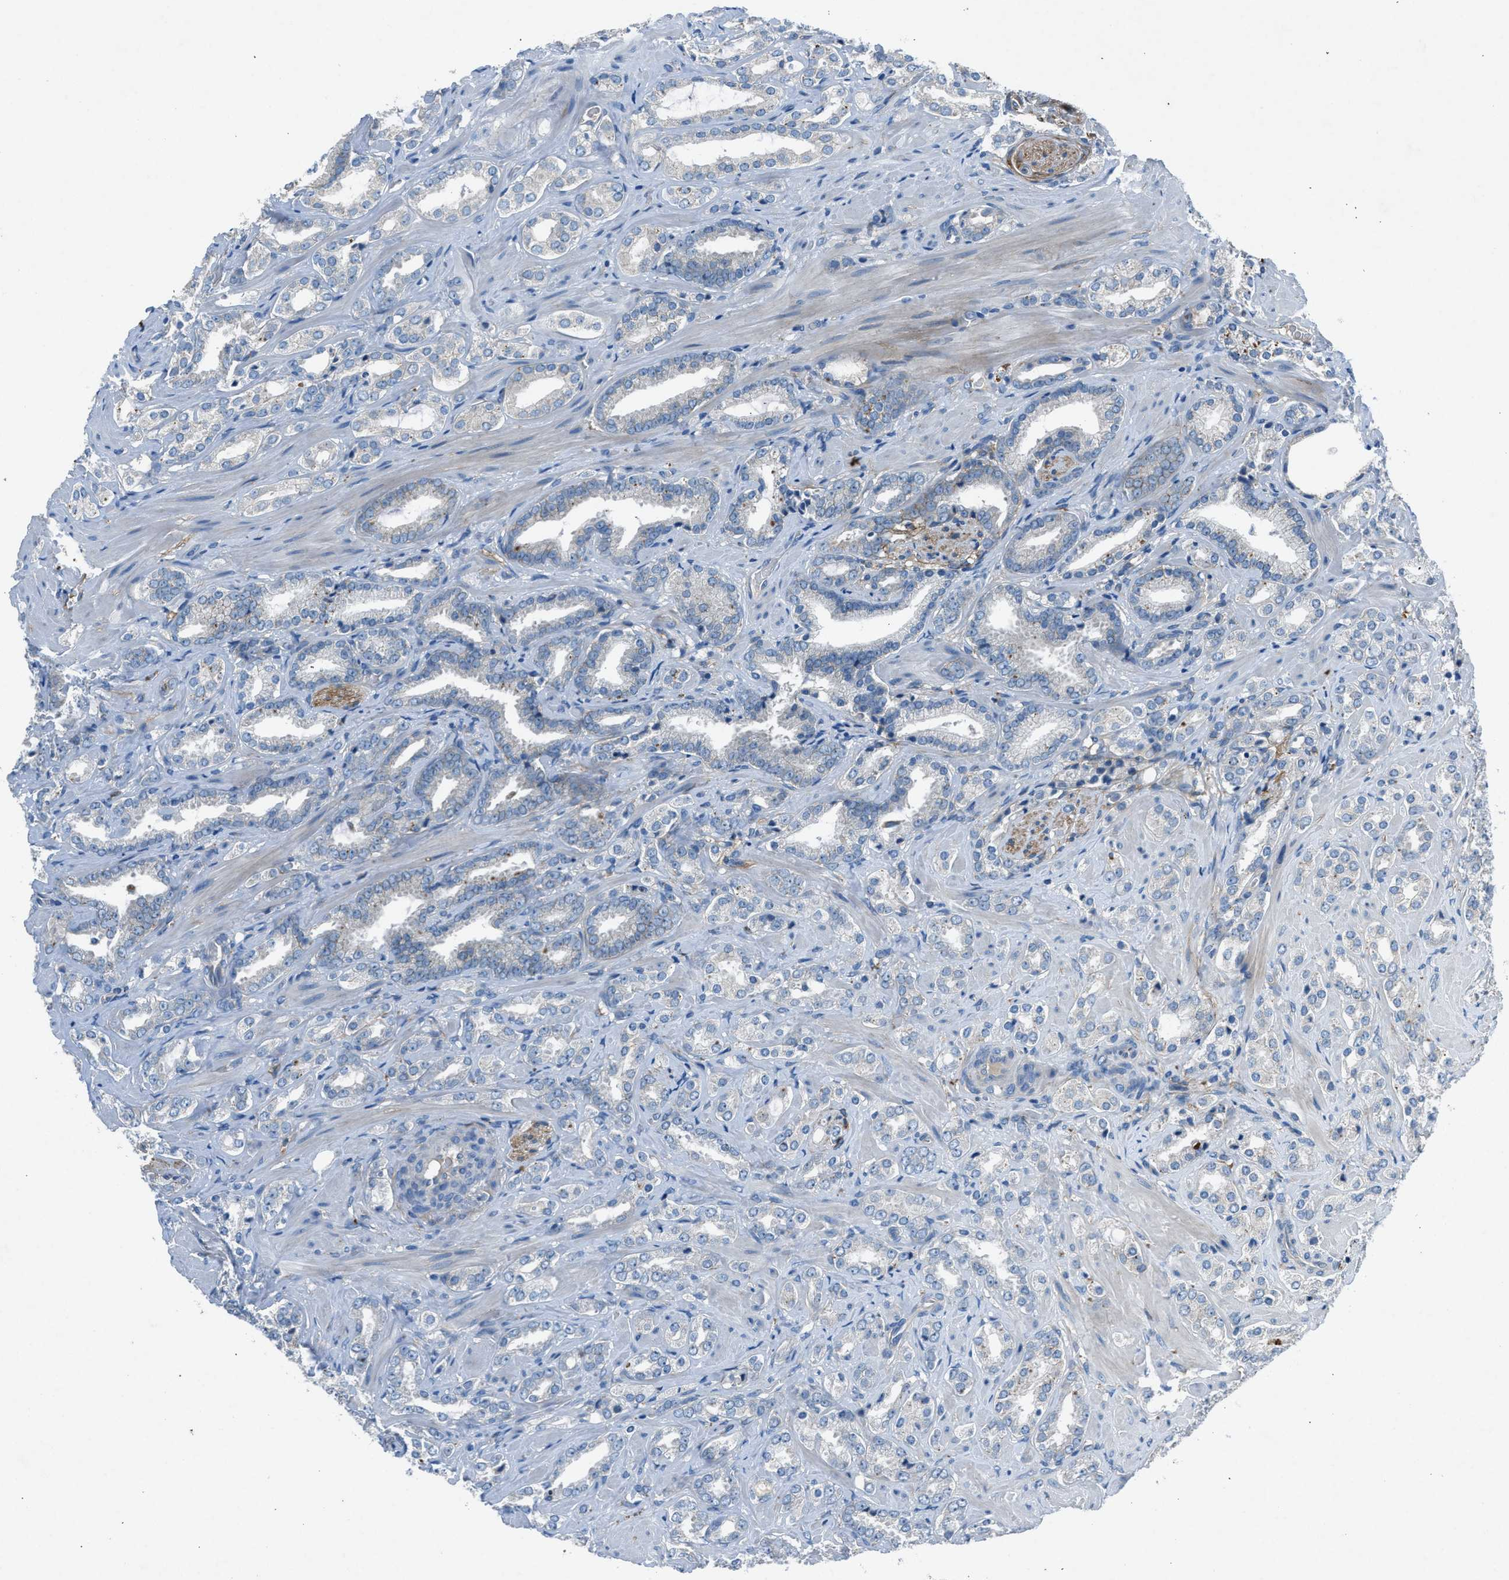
{"staining": {"intensity": "negative", "quantity": "none", "location": "none"}, "tissue": "prostate cancer", "cell_type": "Tumor cells", "image_type": "cancer", "snomed": [{"axis": "morphology", "description": "Adenocarcinoma, High grade"}, {"axis": "topography", "description": "Prostate"}], "caption": "Prostate high-grade adenocarcinoma was stained to show a protein in brown. There is no significant expression in tumor cells. The staining was performed using DAB (3,3'-diaminobenzidine) to visualize the protein expression in brown, while the nuclei were stained in blue with hematoxylin (Magnification: 20x).", "gene": "BMP1", "patient": {"sex": "male", "age": 64}}